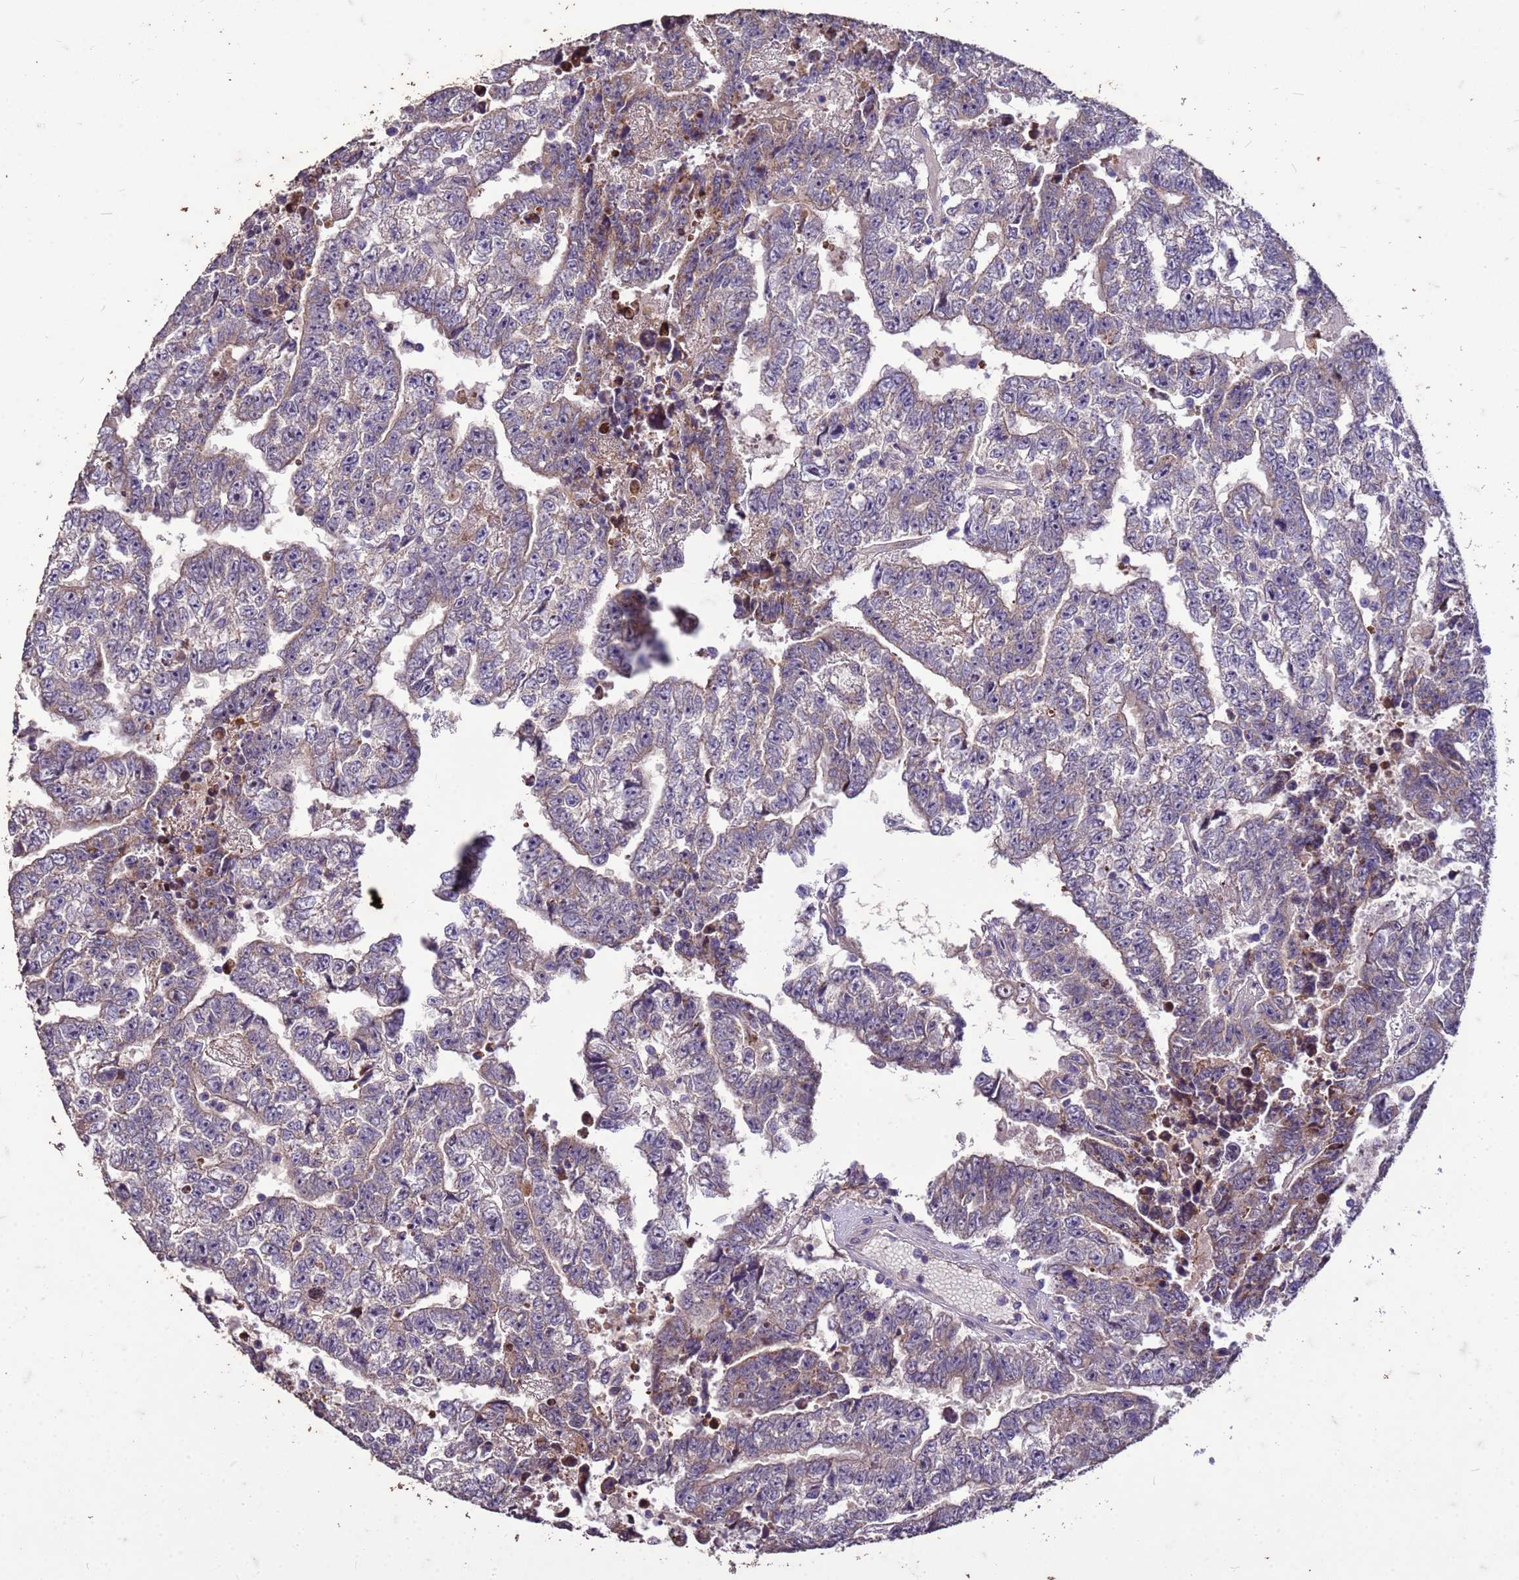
{"staining": {"intensity": "weak", "quantity": "25%-75%", "location": "cytoplasmic/membranous"}, "tissue": "testis cancer", "cell_type": "Tumor cells", "image_type": "cancer", "snomed": [{"axis": "morphology", "description": "Carcinoma, Embryonal, NOS"}, {"axis": "topography", "description": "Testis"}], "caption": "Protein positivity by IHC demonstrates weak cytoplasmic/membranous expression in approximately 25%-75% of tumor cells in testis cancer (embryonal carcinoma). The staining was performed using DAB (3,3'-diaminobenzidine), with brown indicating positive protein expression. Nuclei are stained blue with hematoxylin.", "gene": "FAM184B", "patient": {"sex": "male", "age": 25}}